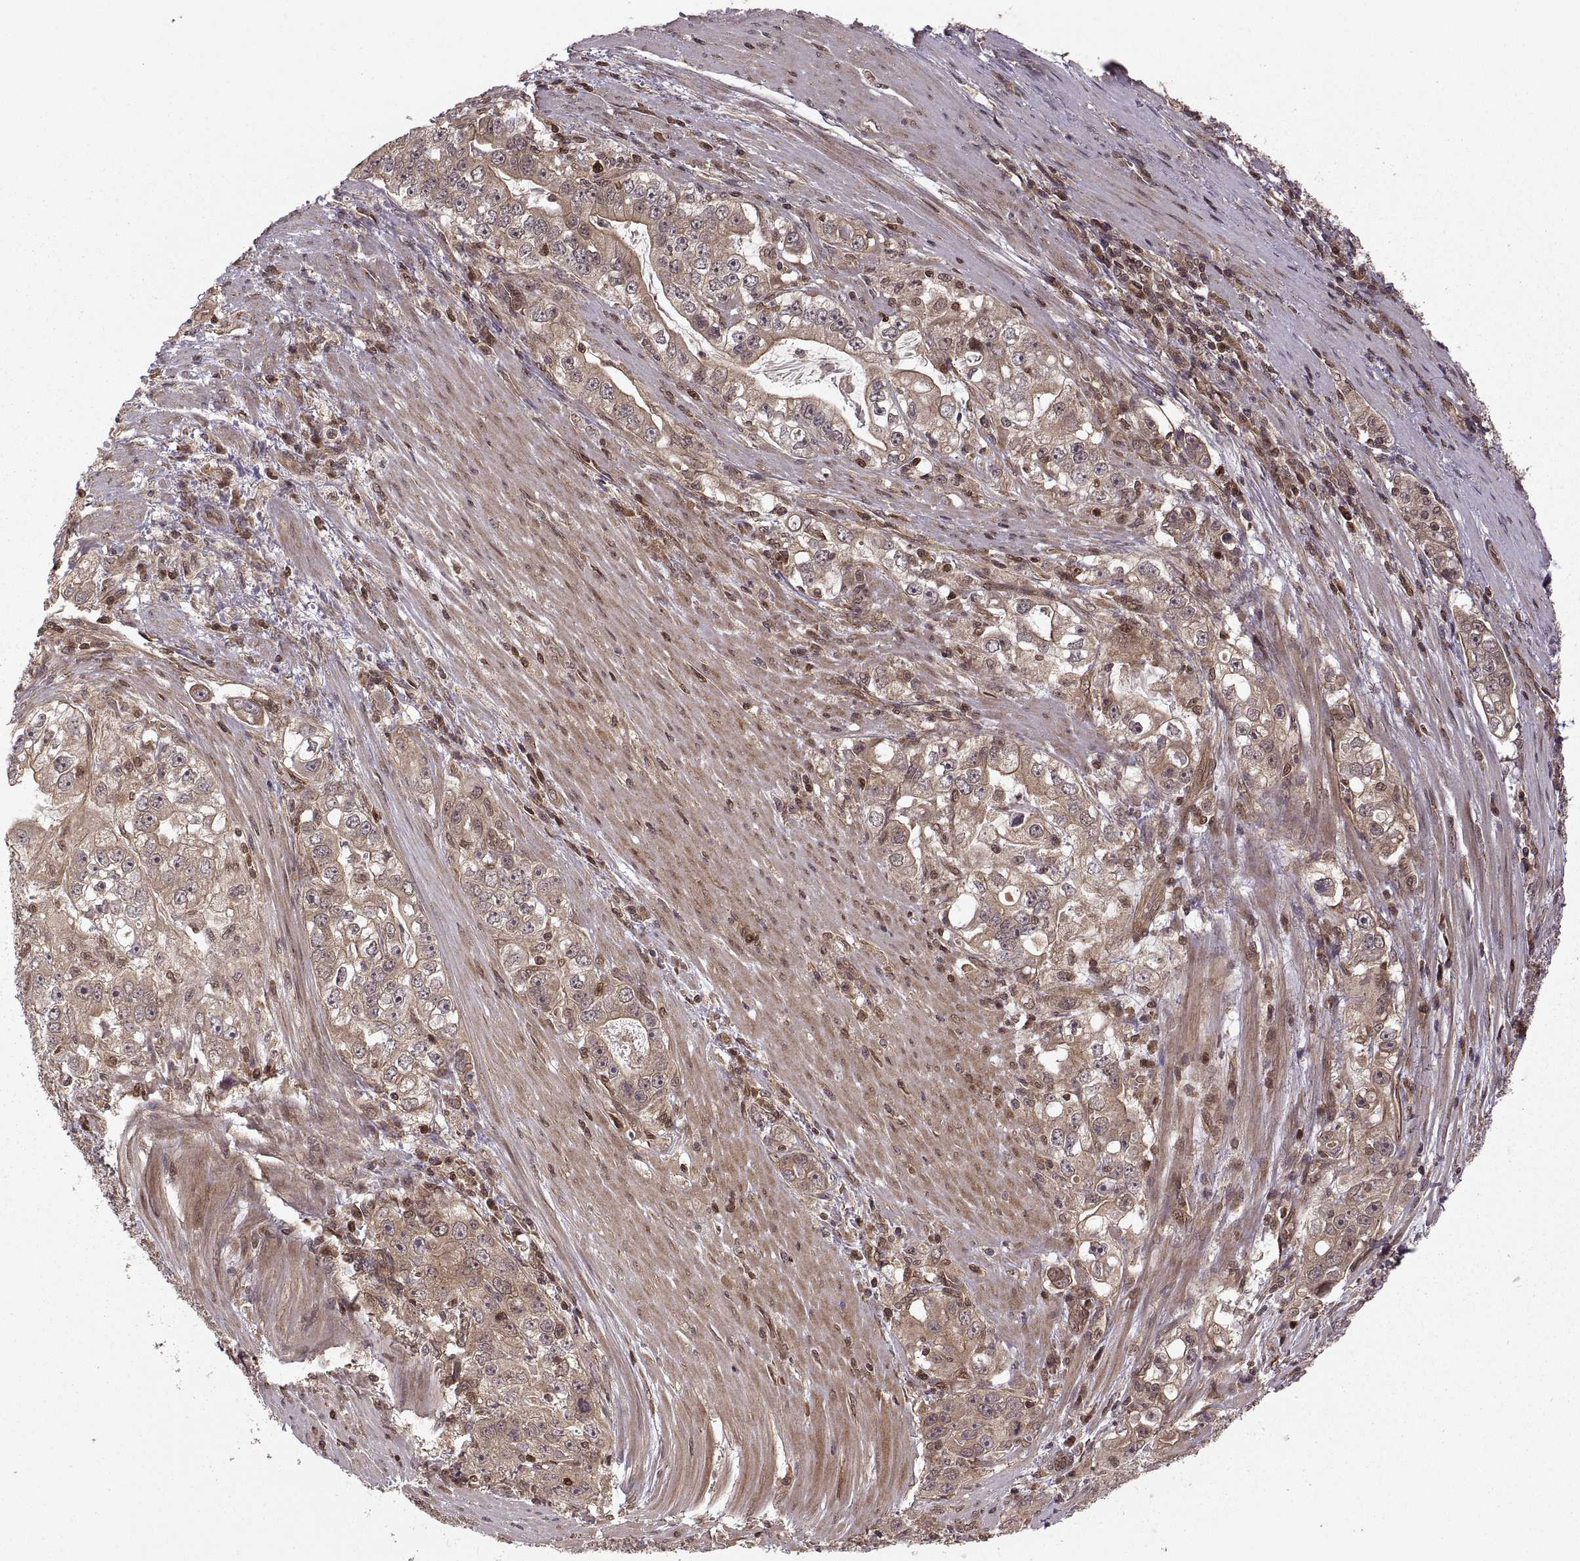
{"staining": {"intensity": "weak", "quantity": ">75%", "location": "cytoplasmic/membranous"}, "tissue": "stomach cancer", "cell_type": "Tumor cells", "image_type": "cancer", "snomed": [{"axis": "morphology", "description": "Adenocarcinoma, NOS"}, {"axis": "topography", "description": "Stomach, lower"}], "caption": "Stomach cancer (adenocarcinoma) stained with immunohistochemistry (IHC) demonstrates weak cytoplasmic/membranous expression in about >75% of tumor cells.", "gene": "DEDD", "patient": {"sex": "female", "age": 72}}